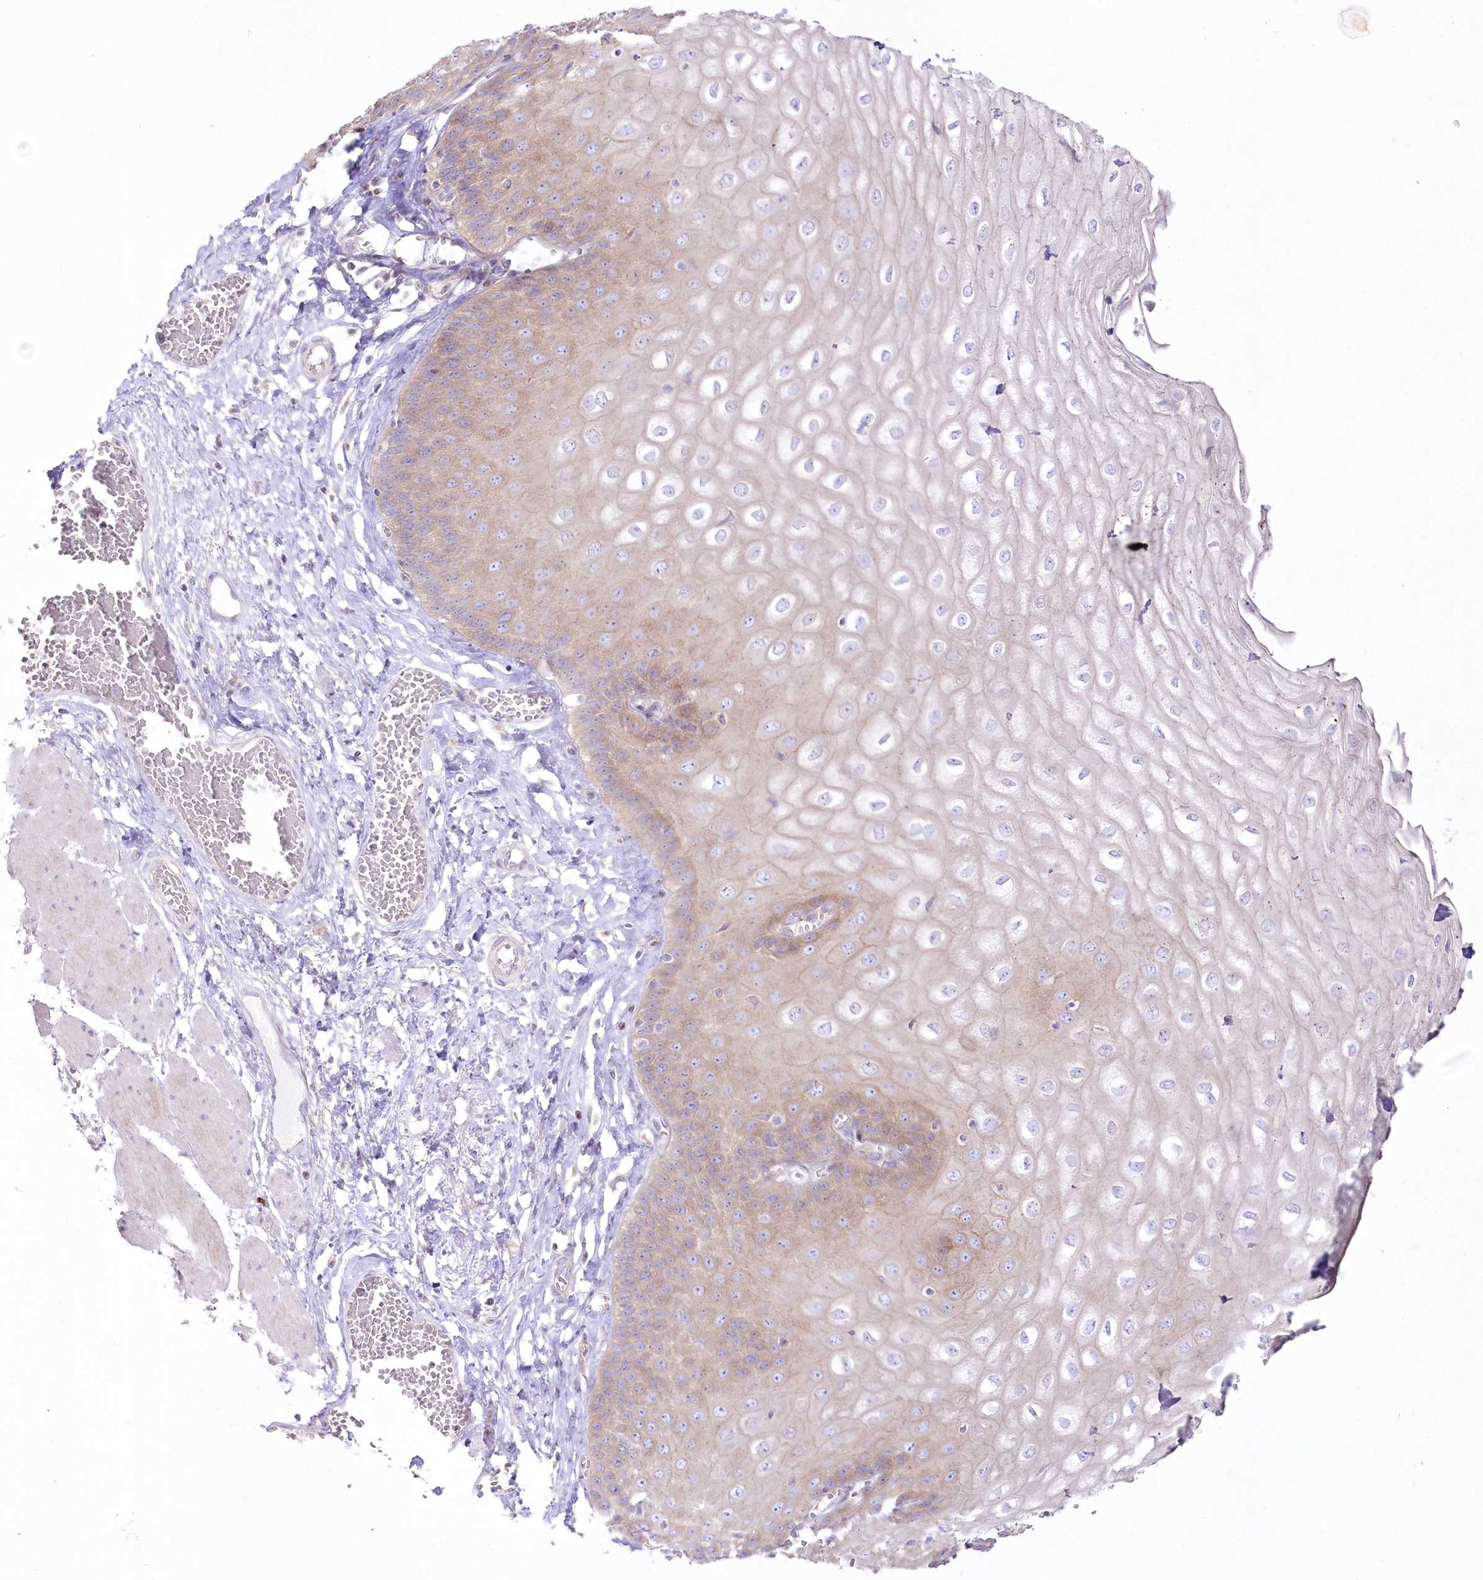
{"staining": {"intensity": "moderate", "quantity": "25%-75%", "location": "cytoplasmic/membranous"}, "tissue": "esophagus", "cell_type": "Squamous epithelial cells", "image_type": "normal", "snomed": [{"axis": "morphology", "description": "Normal tissue, NOS"}, {"axis": "topography", "description": "Esophagus"}], "caption": "Brown immunohistochemical staining in benign esophagus exhibits moderate cytoplasmic/membranous expression in about 25%-75% of squamous epithelial cells.", "gene": "ZNF843", "patient": {"sex": "male", "age": 60}}